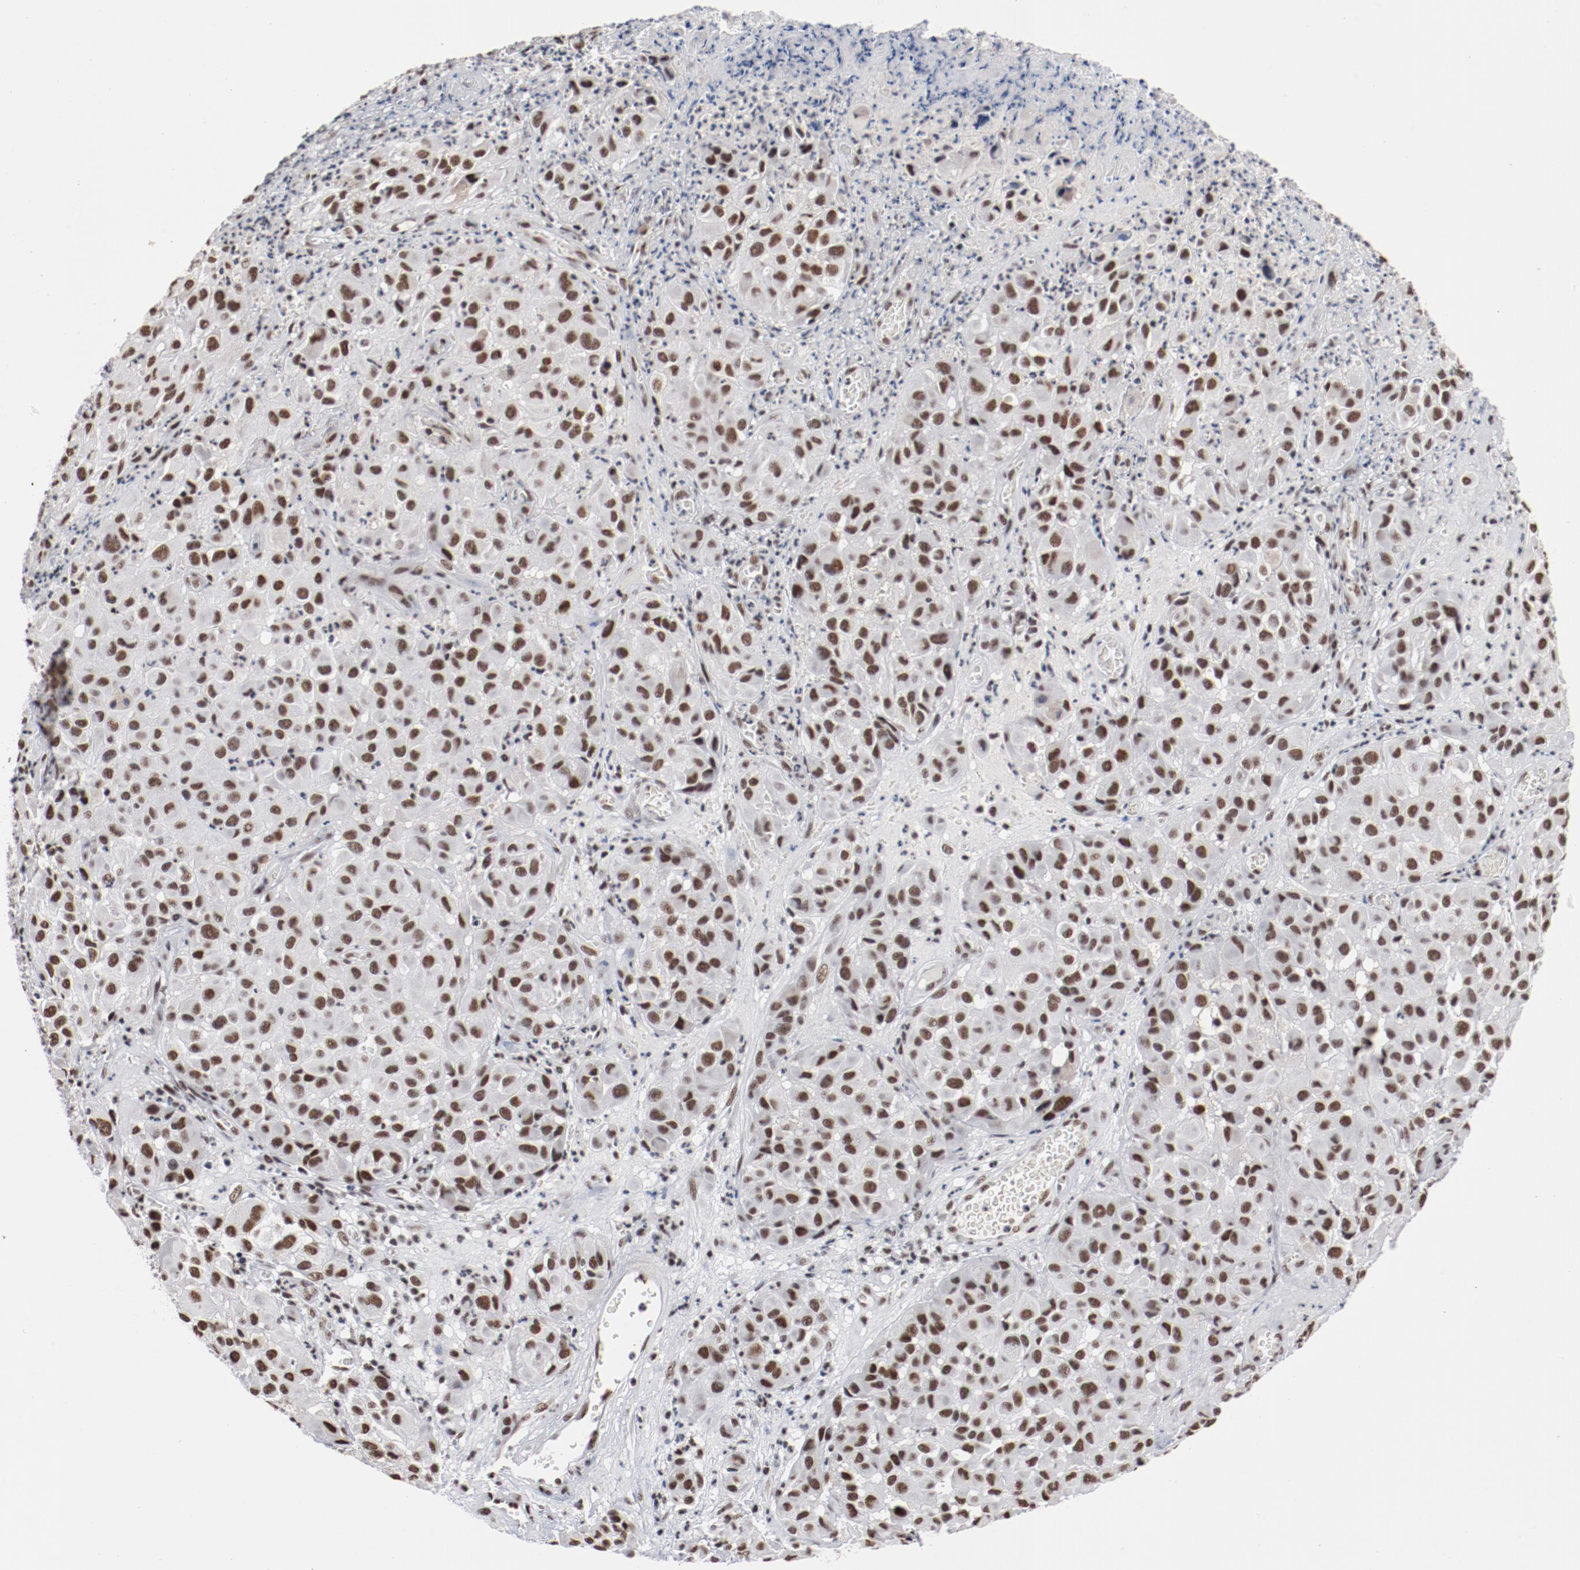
{"staining": {"intensity": "moderate", "quantity": ">75%", "location": "nuclear"}, "tissue": "melanoma", "cell_type": "Tumor cells", "image_type": "cancer", "snomed": [{"axis": "morphology", "description": "Malignant melanoma, NOS"}, {"axis": "topography", "description": "Skin"}], "caption": "A micrograph of melanoma stained for a protein shows moderate nuclear brown staining in tumor cells.", "gene": "BUB3", "patient": {"sex": "female", "age": 21}}